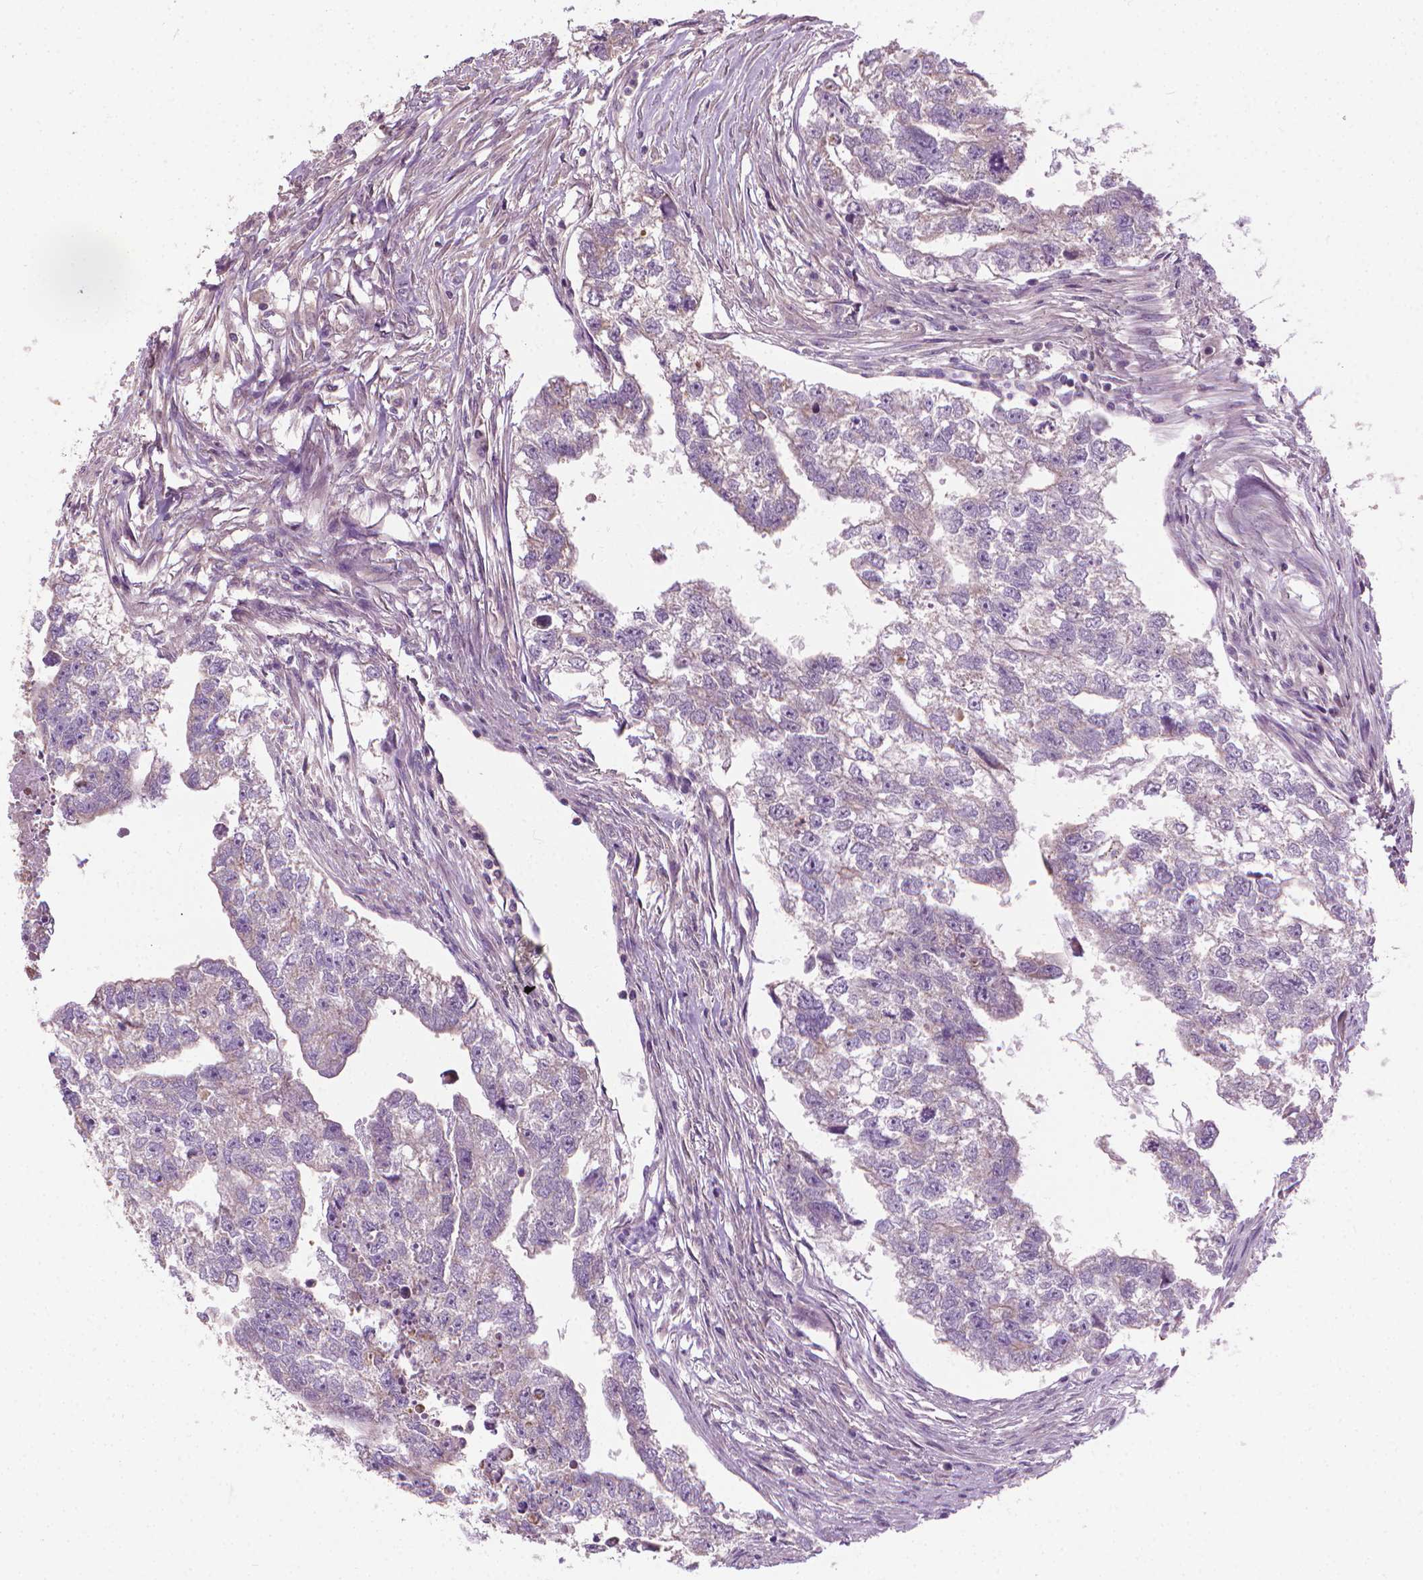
{"staining": {"intensity": "negative", "quantity": "none", "location": "none"}, "tissue": "testis cancer", "cell_type": "Tumor cells", "image_type": "cancer", "snomed": [{"axis": "morphology", "description": "Carcinoma, Embryonal, NOS"}, {"axis": "morphology", "description": "Teratoma, malignant, NOS"}, {"axis": "topography", "description": "Testis"}], "caption": "Testis teratoma (malignant) stained for a protein using IHC demonstrates no staining tumor cells.", "gene": "RIIAD1", "patient": {"sex": "male", "age": 44}}